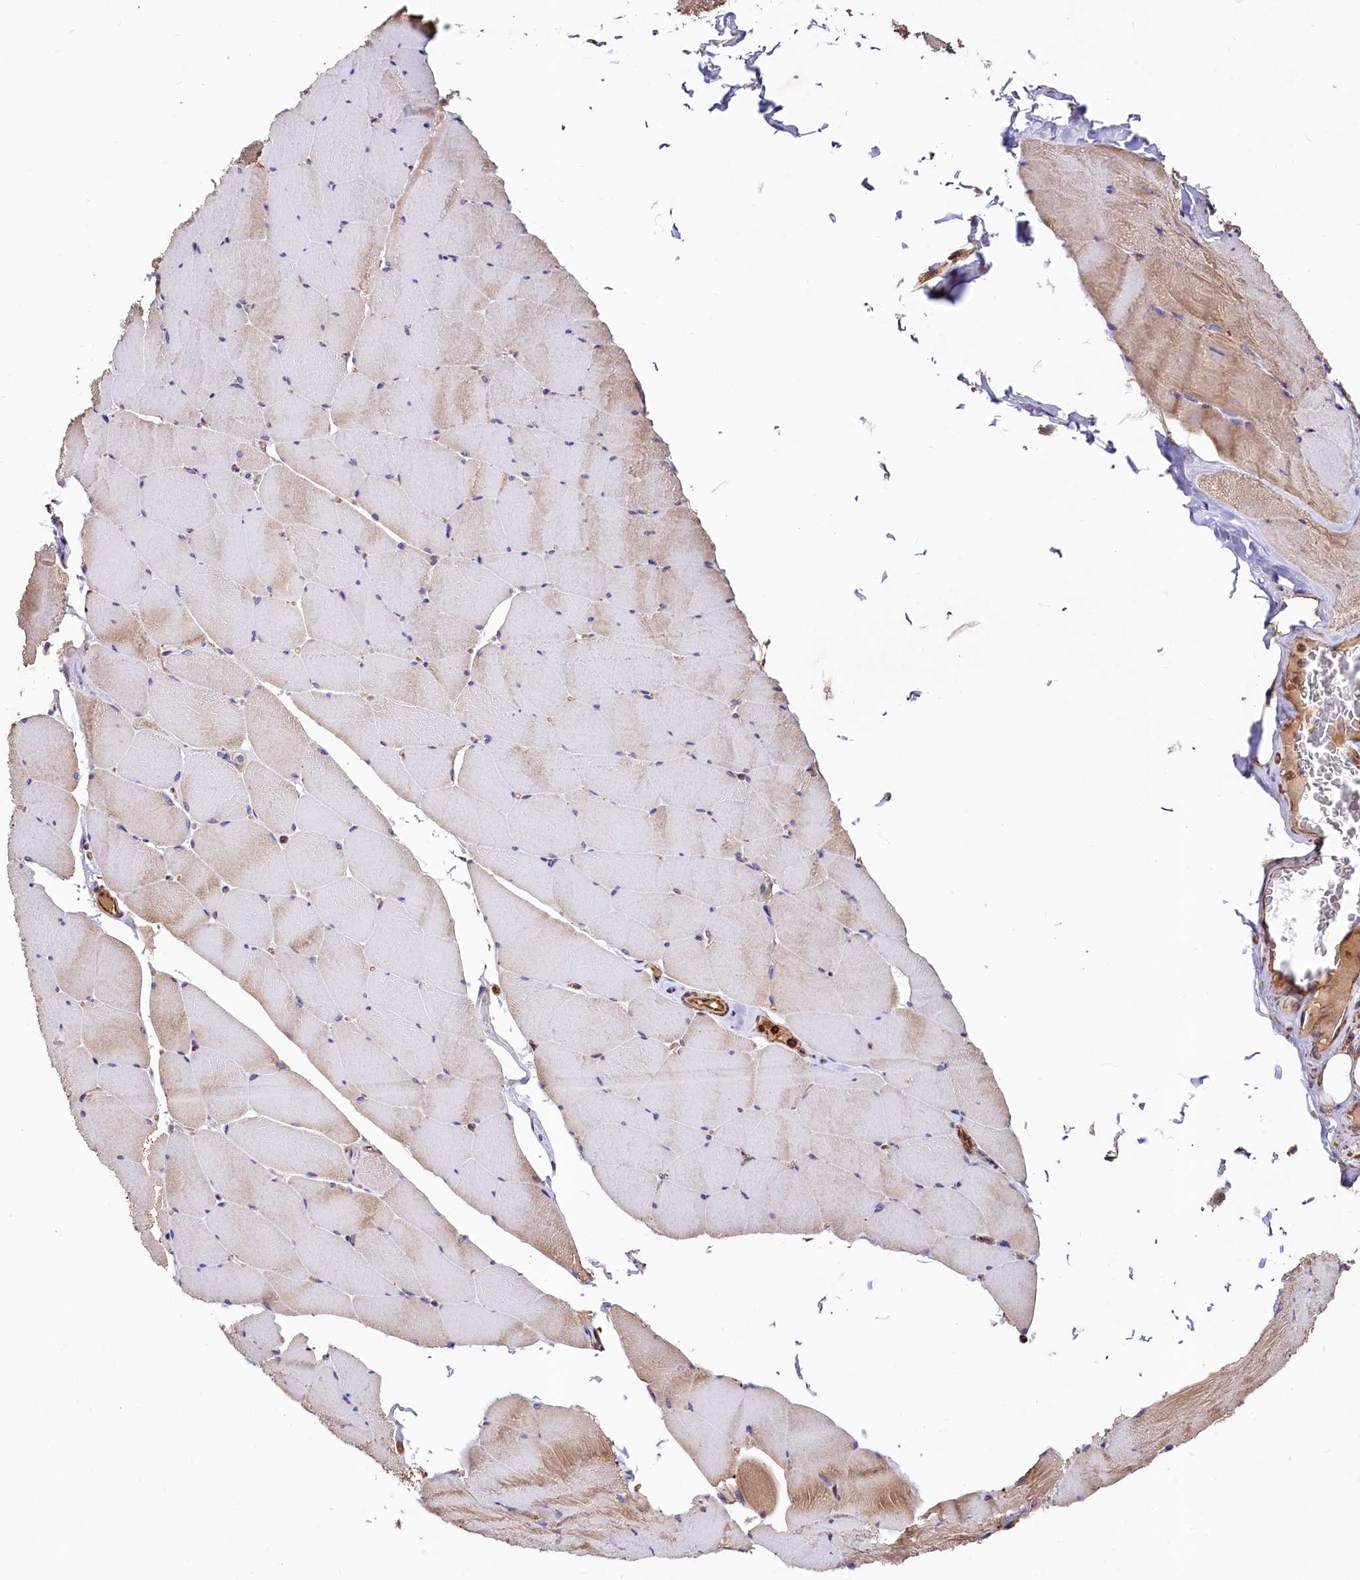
{"staining": {"intensity": "moderate", "quantity": "25%-75%", "location": "cytoplasmic/membranous"}, "tissue": "skeletal muscle", "cell_type": "Myocytes", "image_type": "normal", "snomed": [{"axis": "morphology", "description": "Normal tissue, NOS"}, {"axis": "topography", "description": "Skeletal muscle"}], "caption": "A brown stain shows moderate cytoplasmic/membranous positivity of a protein in myocytes of unremarkable skeletal muscle. The staining was performed using DAB to visualize the protein expression in brown, while the nuclei were stained in blue with hematoxylin (Magnification: 20x).", "gene": "KLHDC4", "patient": {"sex": "male", "age": 62}}